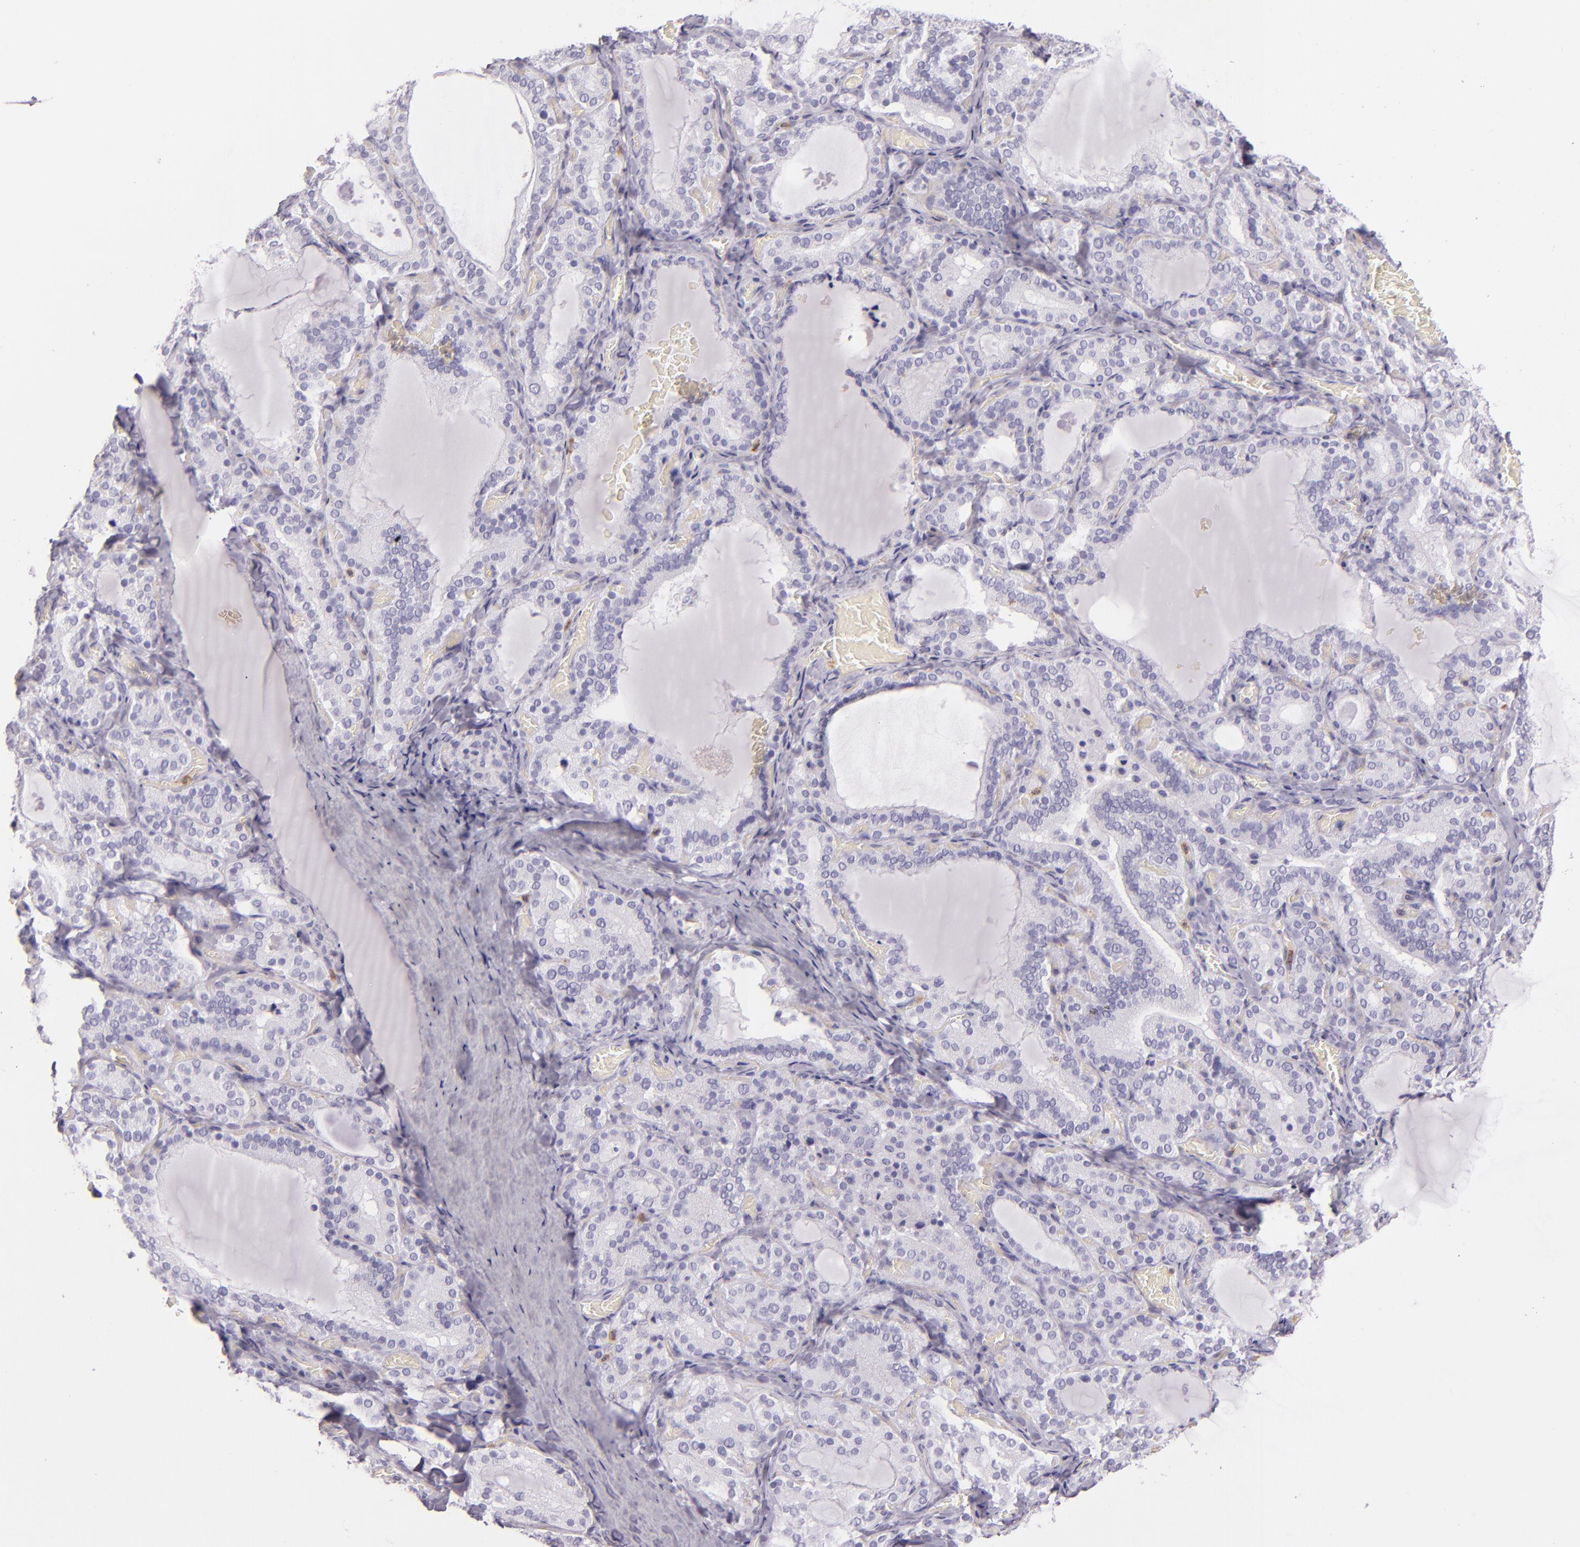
{"staining": {"intensity": "negative", "quantity": "none", "location": "none"}, "tissue": "thyroid gland", "cell_type": "Glandular cells", "image_type": "normal", "snomed": [{"axis": "morphology", "description": "Normal tissue, NOS"}, {"axis": "topography", "description": "Thyroid gland"}], "caption": "The micrograph demonstrates no significant expression in glandular cells of thyroid gland.", "gene": "CEACAM1", "patient": {"sex": "female", "age": 33}}